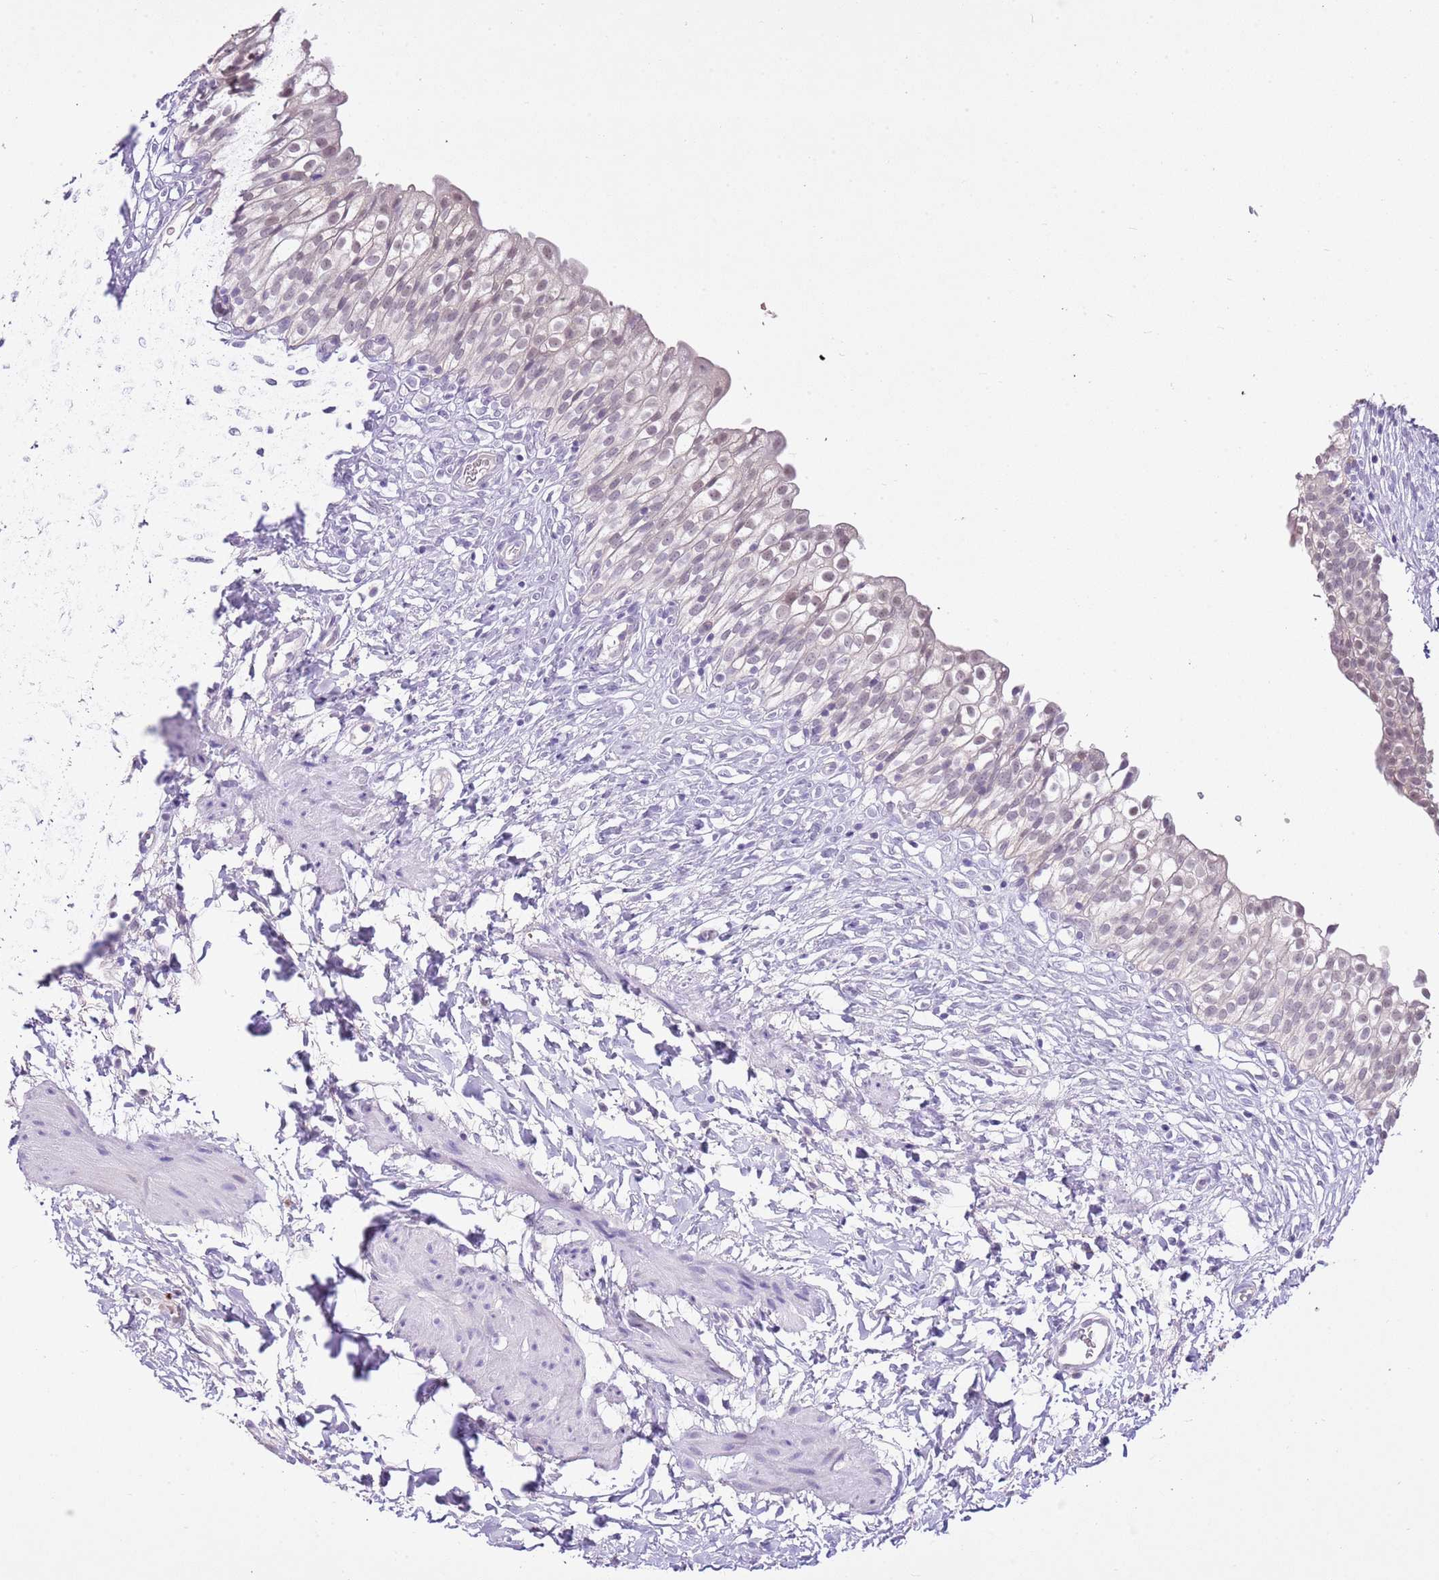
{"staining": {"intensity": "weak", "quantity": "<25%", "location": "nuclear"}, "tissue": "urinary bladder", "cell_type": "Urothelial cells", "image_type": "normal", "snomed": [{"axis": "morphology", "description": "Normal tissue, NOS"}, {"axis": "topography", "description": "Urinary bladder"}], "caption": "Urothelial cells are negative for protein expression in benign human urinary bladder. (Immunohistochemistry, brightfield microscopy, high magnification).", "gene": "XPO7", "patient": {"sex": "male", "age": 55}}